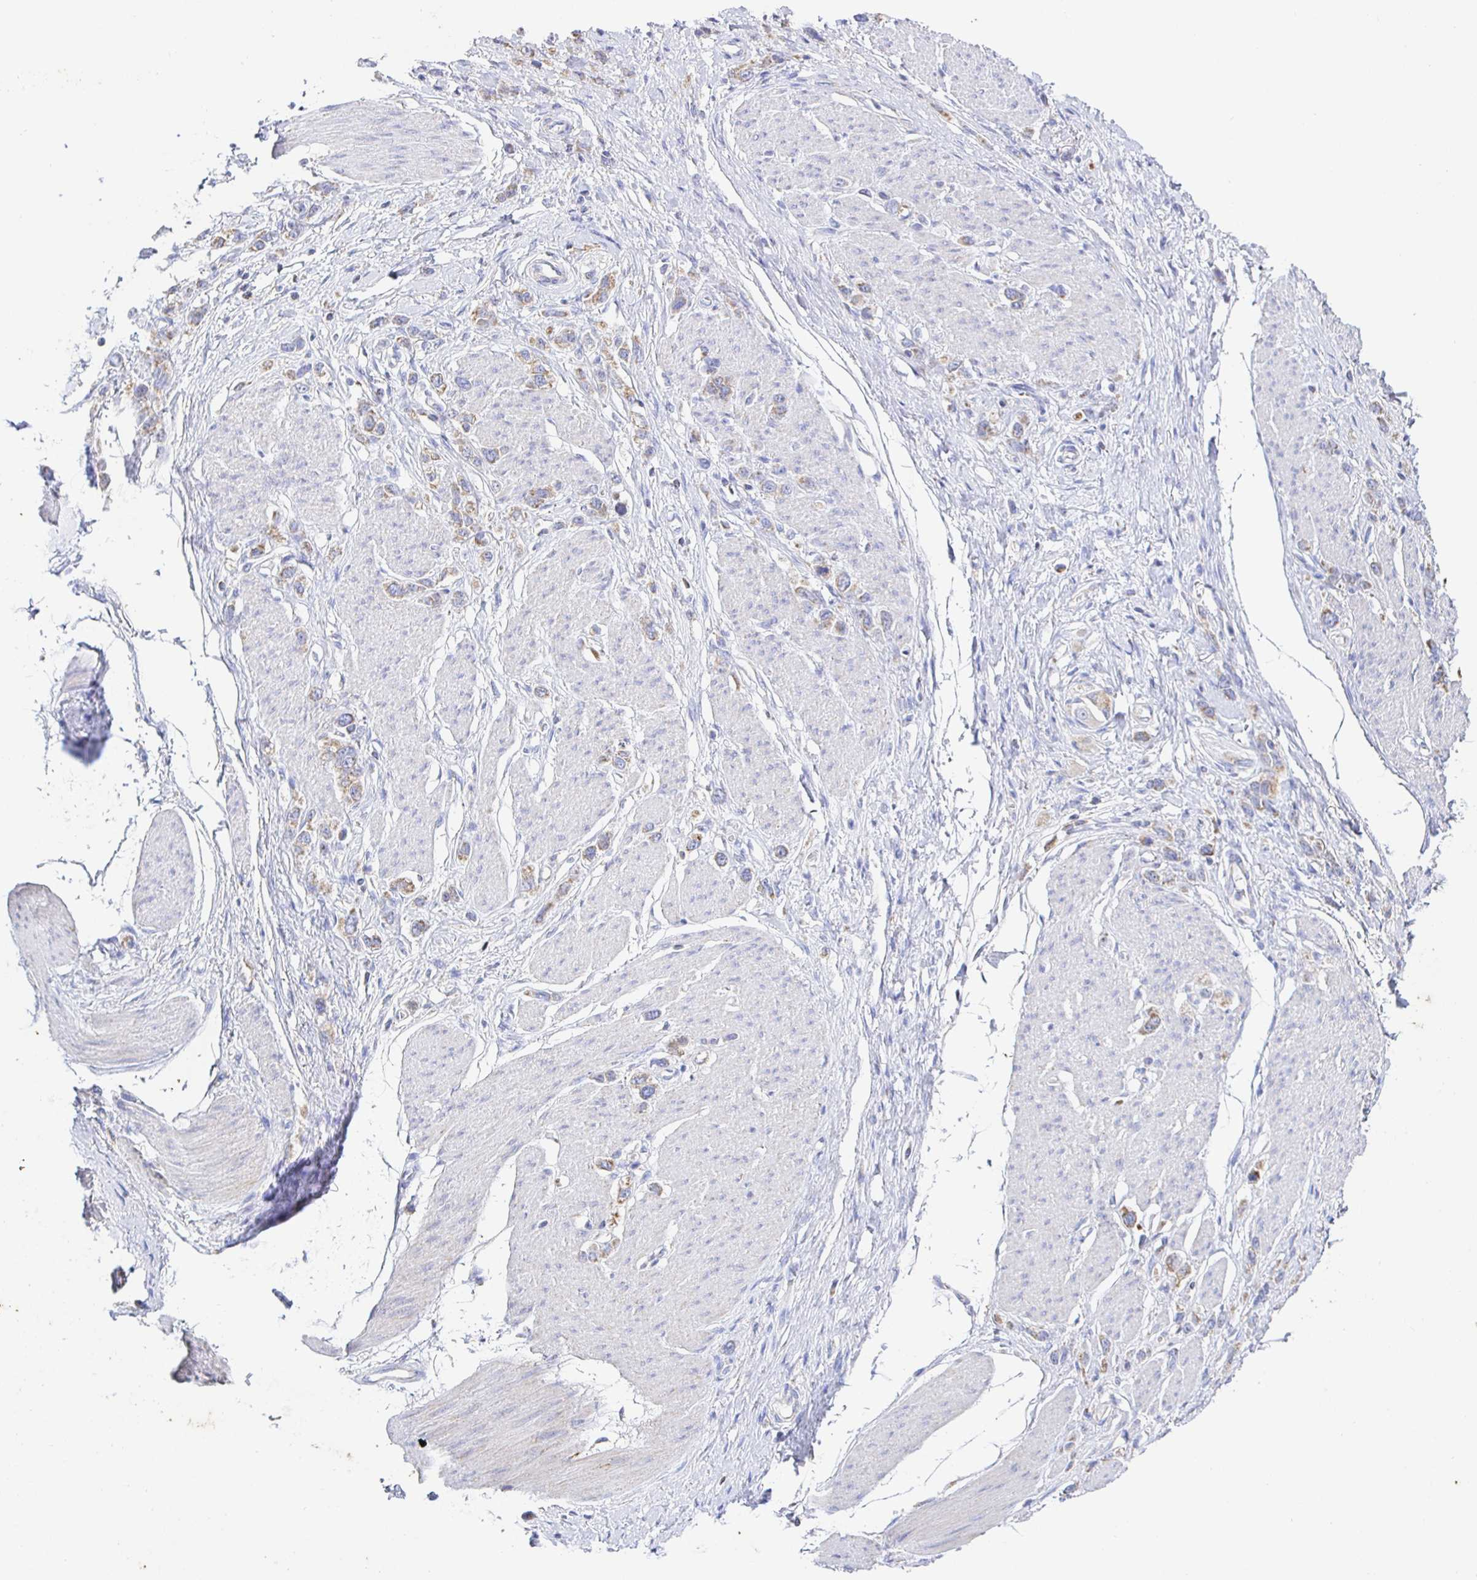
{"staining": {"intensity": "weak", "quantity": ">75%", "location": "cytoplasmic/membranous"}, "tissue": "stomach cancer", "cell_type": "Tumor cells", "image_type": "cancer", "snomed": [{"axis": "morphology", "description": "Adenocarcinoma, NOS"}, {"axis": "topography", "description": "Stomach"}], "caption": "A high-resolution image shows IHC staining of stomach cancer, which shows weak cytoplasmic/membranous expression in approximately >75% of tumor cells.", "gene": "SYNGR4", "patient": {"sex": "female", "age": 65}}